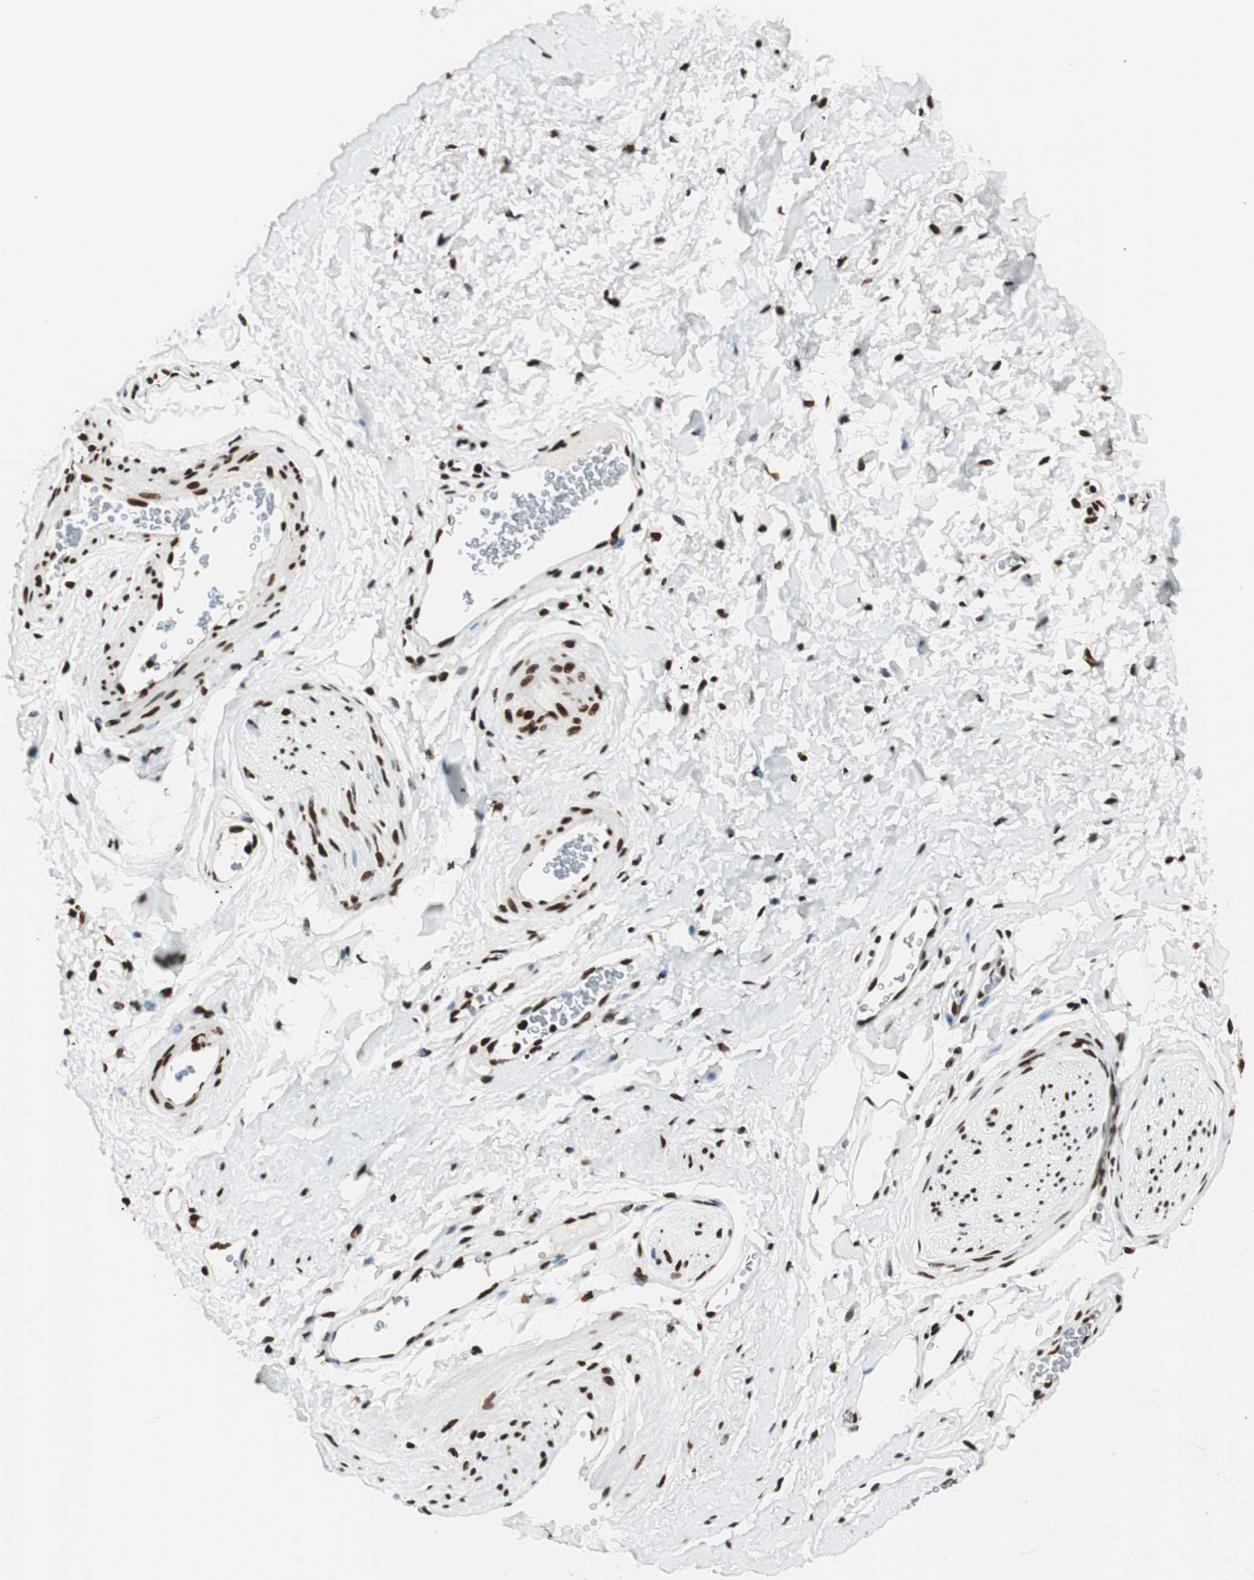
{"staining": {"intensity": "strong", "quantity": ">75%", "location": "nuclear"}, "tissue": "adipose tissue", "cell_type": "Adipocytes", "image_type": "normal", "snomed": [{"axis": "morphology", "description": "Normal tissue, NOS"}, {"axis": "topography", "description": "Soft tissue"}, {"axis": "topography", "description": "Peripheral nerve tissue"}], "caption": "Immunohistochemistry (IHC) staining of benign adipose tissue, which shows high levels of strong nuclear positivity in approximately >75% of adipocytes indicating strong nuclear protein staining. The staining was performed using DAB (brown) for protein detection and nuclei were counterstained in hematoxylin (blue).", "gene": "EWSR1", "patient": {"sex": "female", "age": 71}}